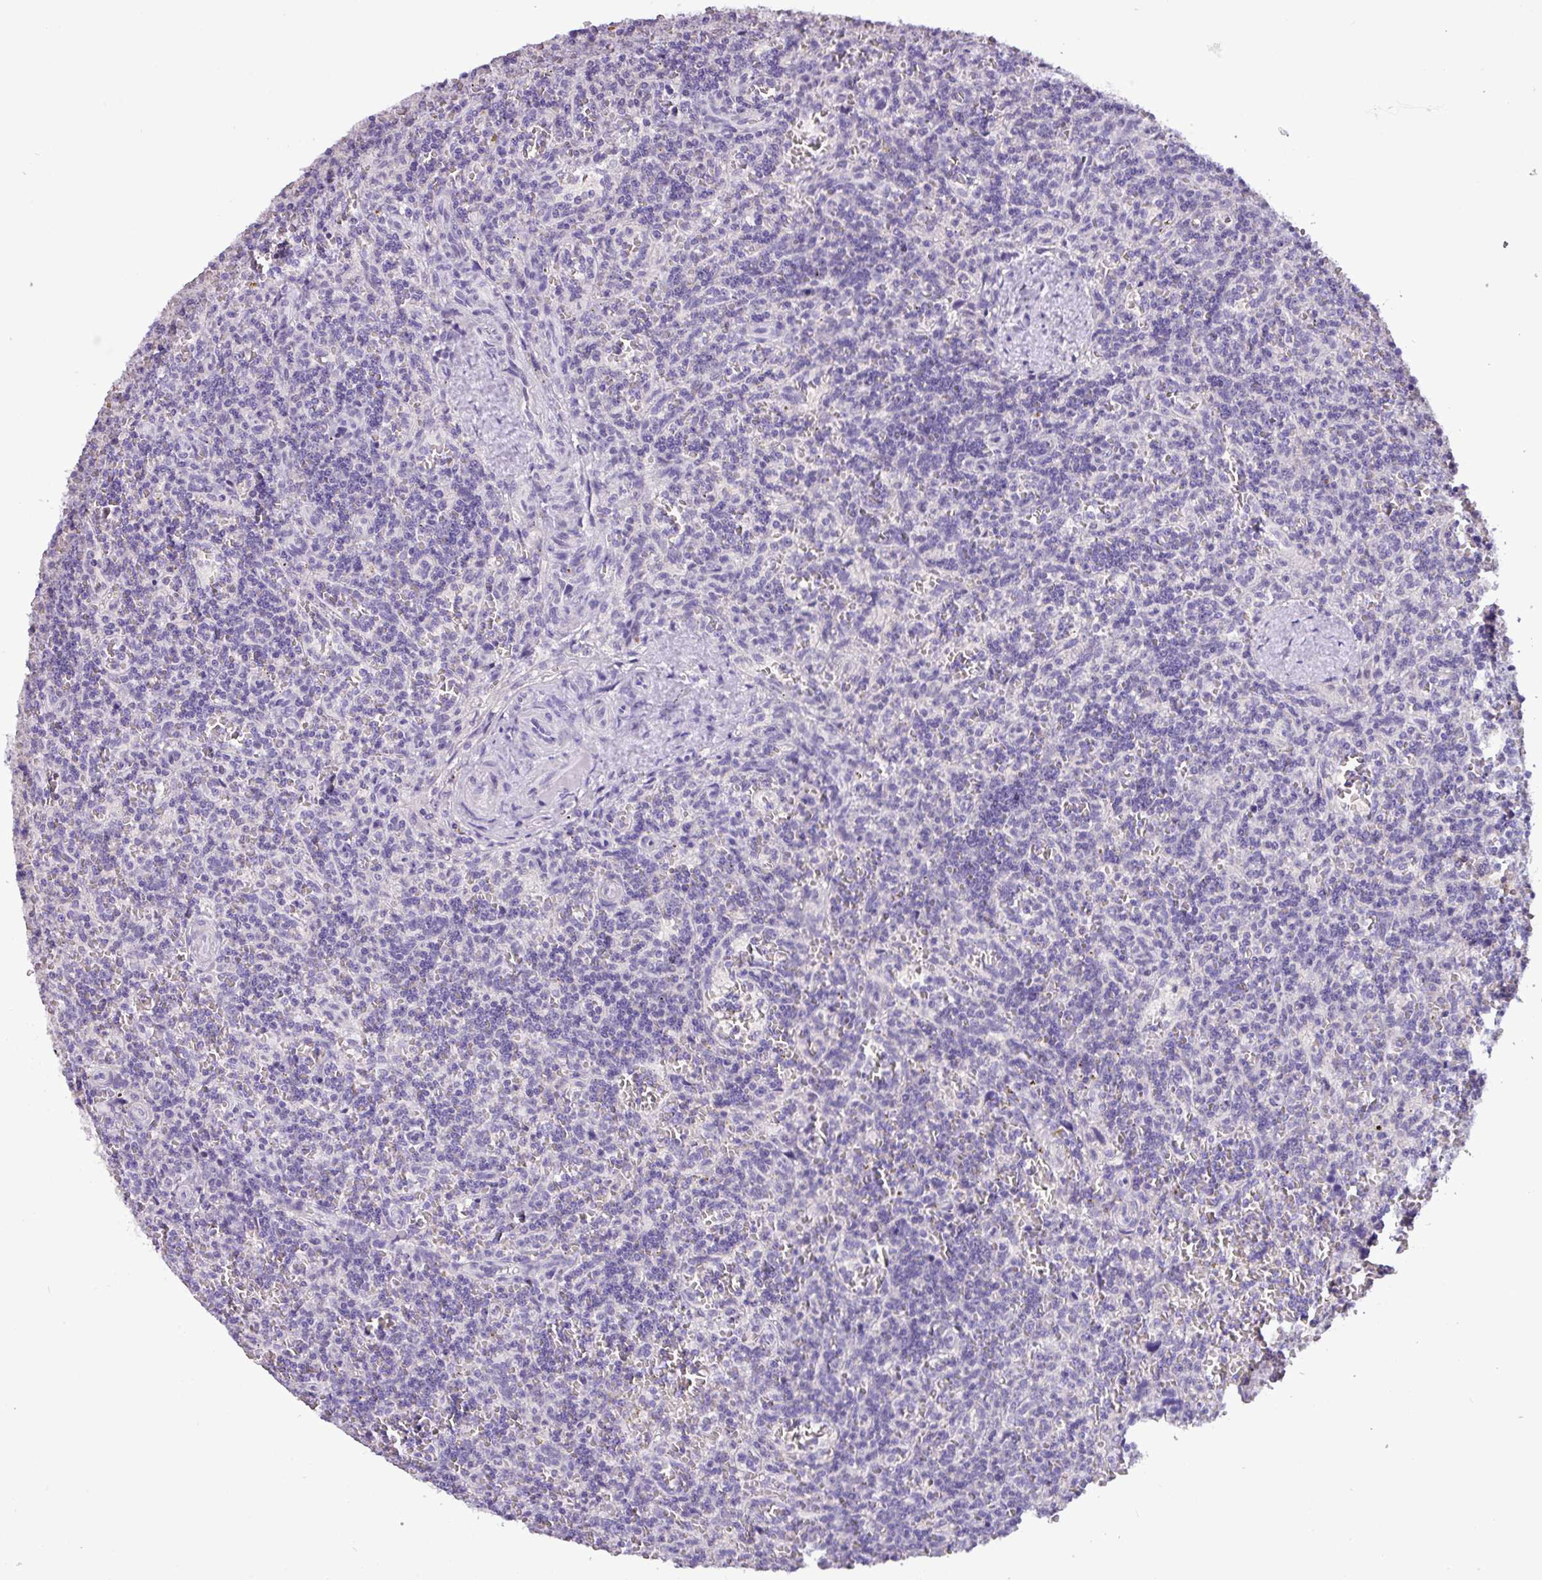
{"staining": {"intensity": "negative", "quantity": "none", "location": "none"}, "tissue": "lymphoma", "cell_type": "Tumor cells", "image_type": "cancer", "snomed": [{"axis": "morphology", "description": "Malignant lymphoma, non-Hodgkin's type, Low grade"}, {"axis": "topography", "description": "Spleen"}], "caption": "The IHC micrograph has no significant expression in tumor cells of lymphoma tissue. Brightfield microscopy of immunohistochemistry stained with DAB (3,3'-diaminobenzidine) (brown) and hematoxylin (blue), captured at high magnification.", "gene": "PNLDC1", "patient": {"sex": "male", "age": 73}}